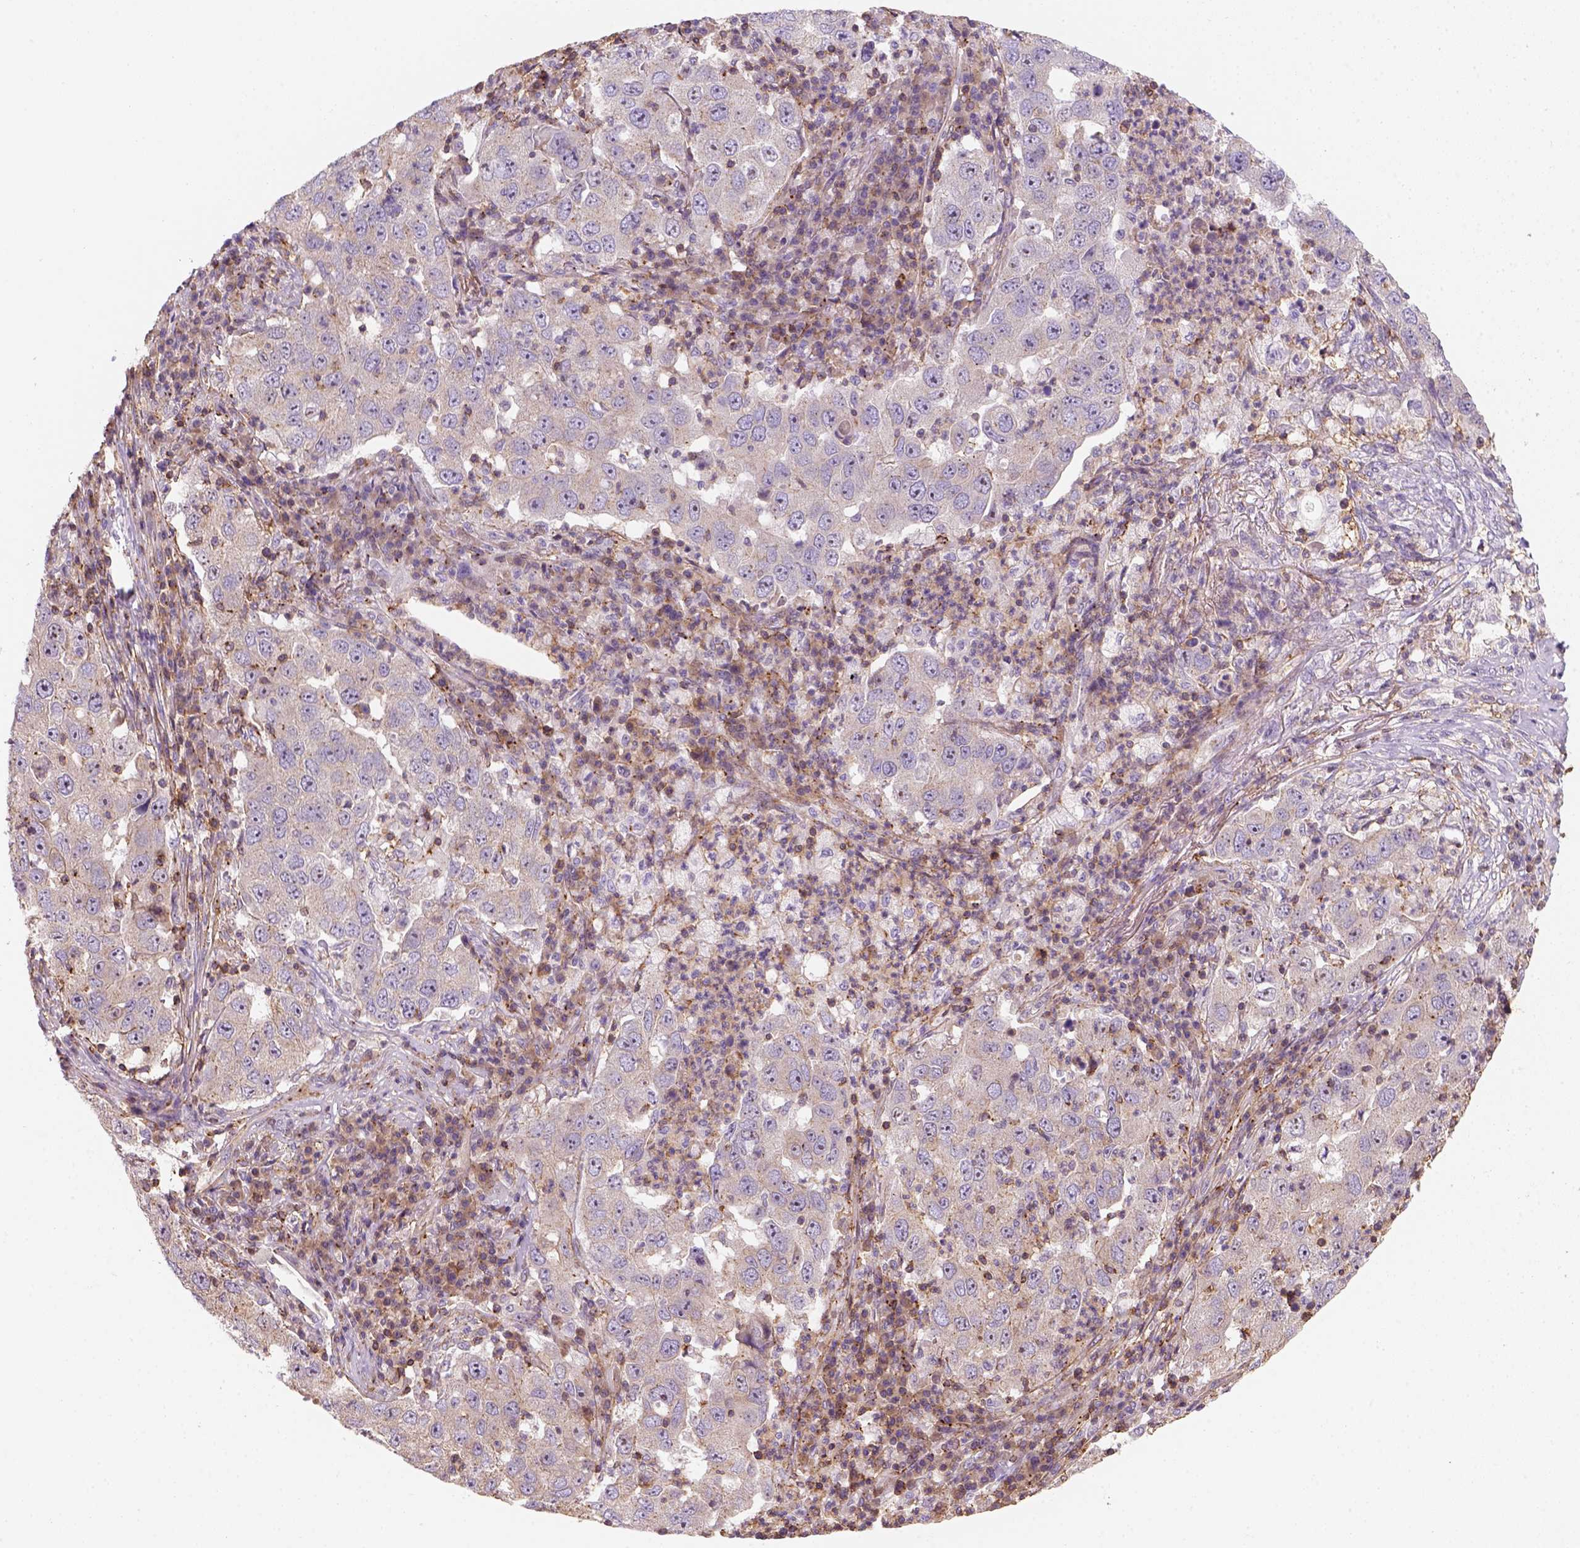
{"staining": {"intensity": "negative", "quantity": "none", "location": "none"}, "tissue": "lung cancer", "cell_type": "Tumor cells", "image_type": "cancer", "snomed": [{"axis": "morphology", "description": "Adenocarcinoma, NOS"}, {"axis": "topography", "description": "Lung"}], "caption": "An IHC histopathology image of lung cancer is shown. There is no staining in tumor cells of lung cancer.", "gene": "GPRC5D", "patient": {"sex": "male", "age": 73}}